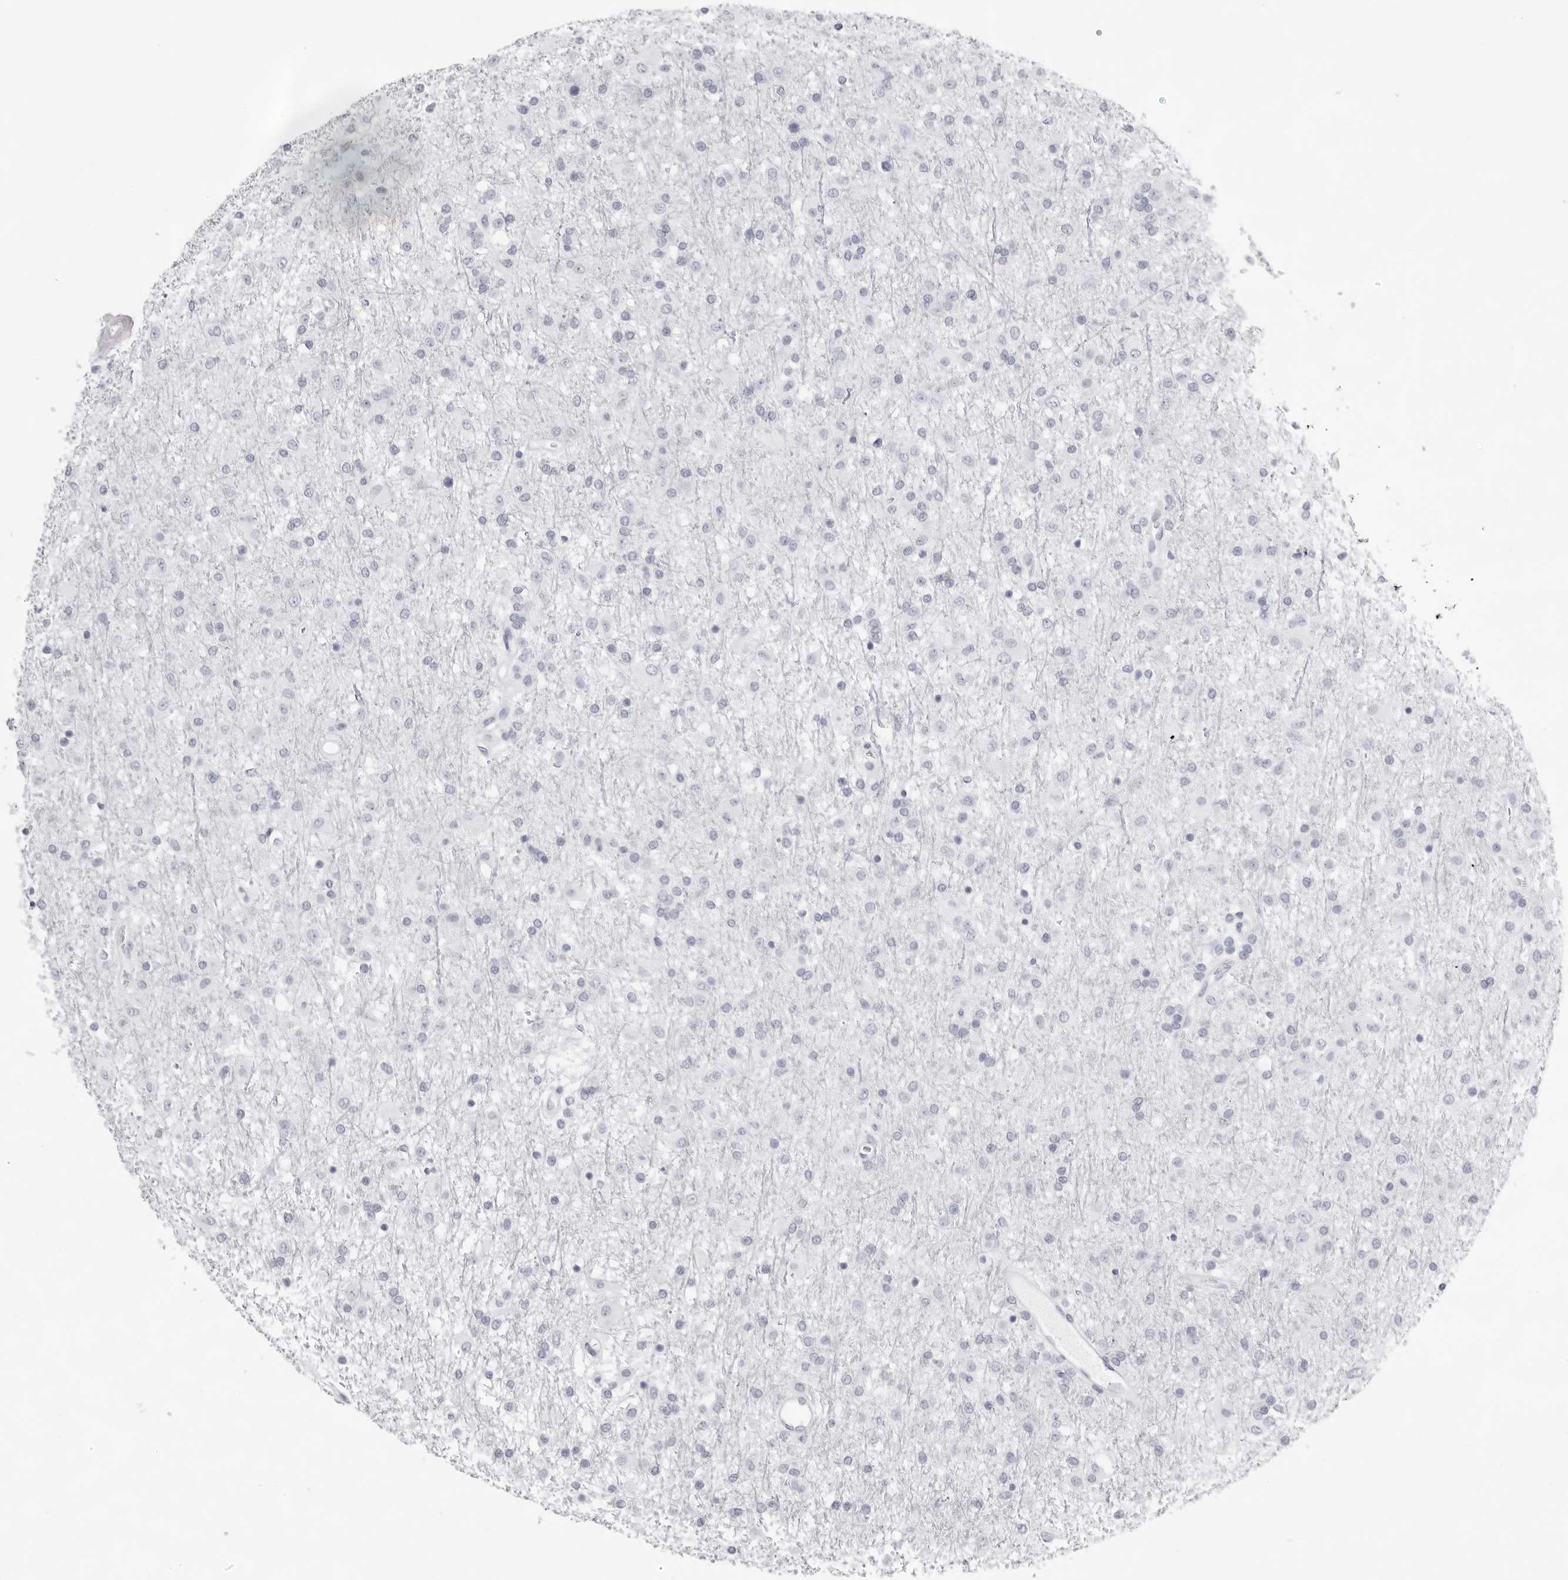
{"staining": {"intensity": "negative", "quantity": "none", "location": "none"}, "tissue": "glioma", "cell_type": "Tumor cells", "image_type": "cancer", "snomed": [{"axis": "morphology", "description": "Glioma, malignant, Low grade"}, {"axis": "topography", "description": "Brain"}], "caption": "High magnification brightfield microscopy of glioma stained with DAB (brown) and counterstained with hematoxylin (blue): tumor cells show no significant expression.", "gene": "TMOD4", "patient": {"sex": "male", "age": 65}}